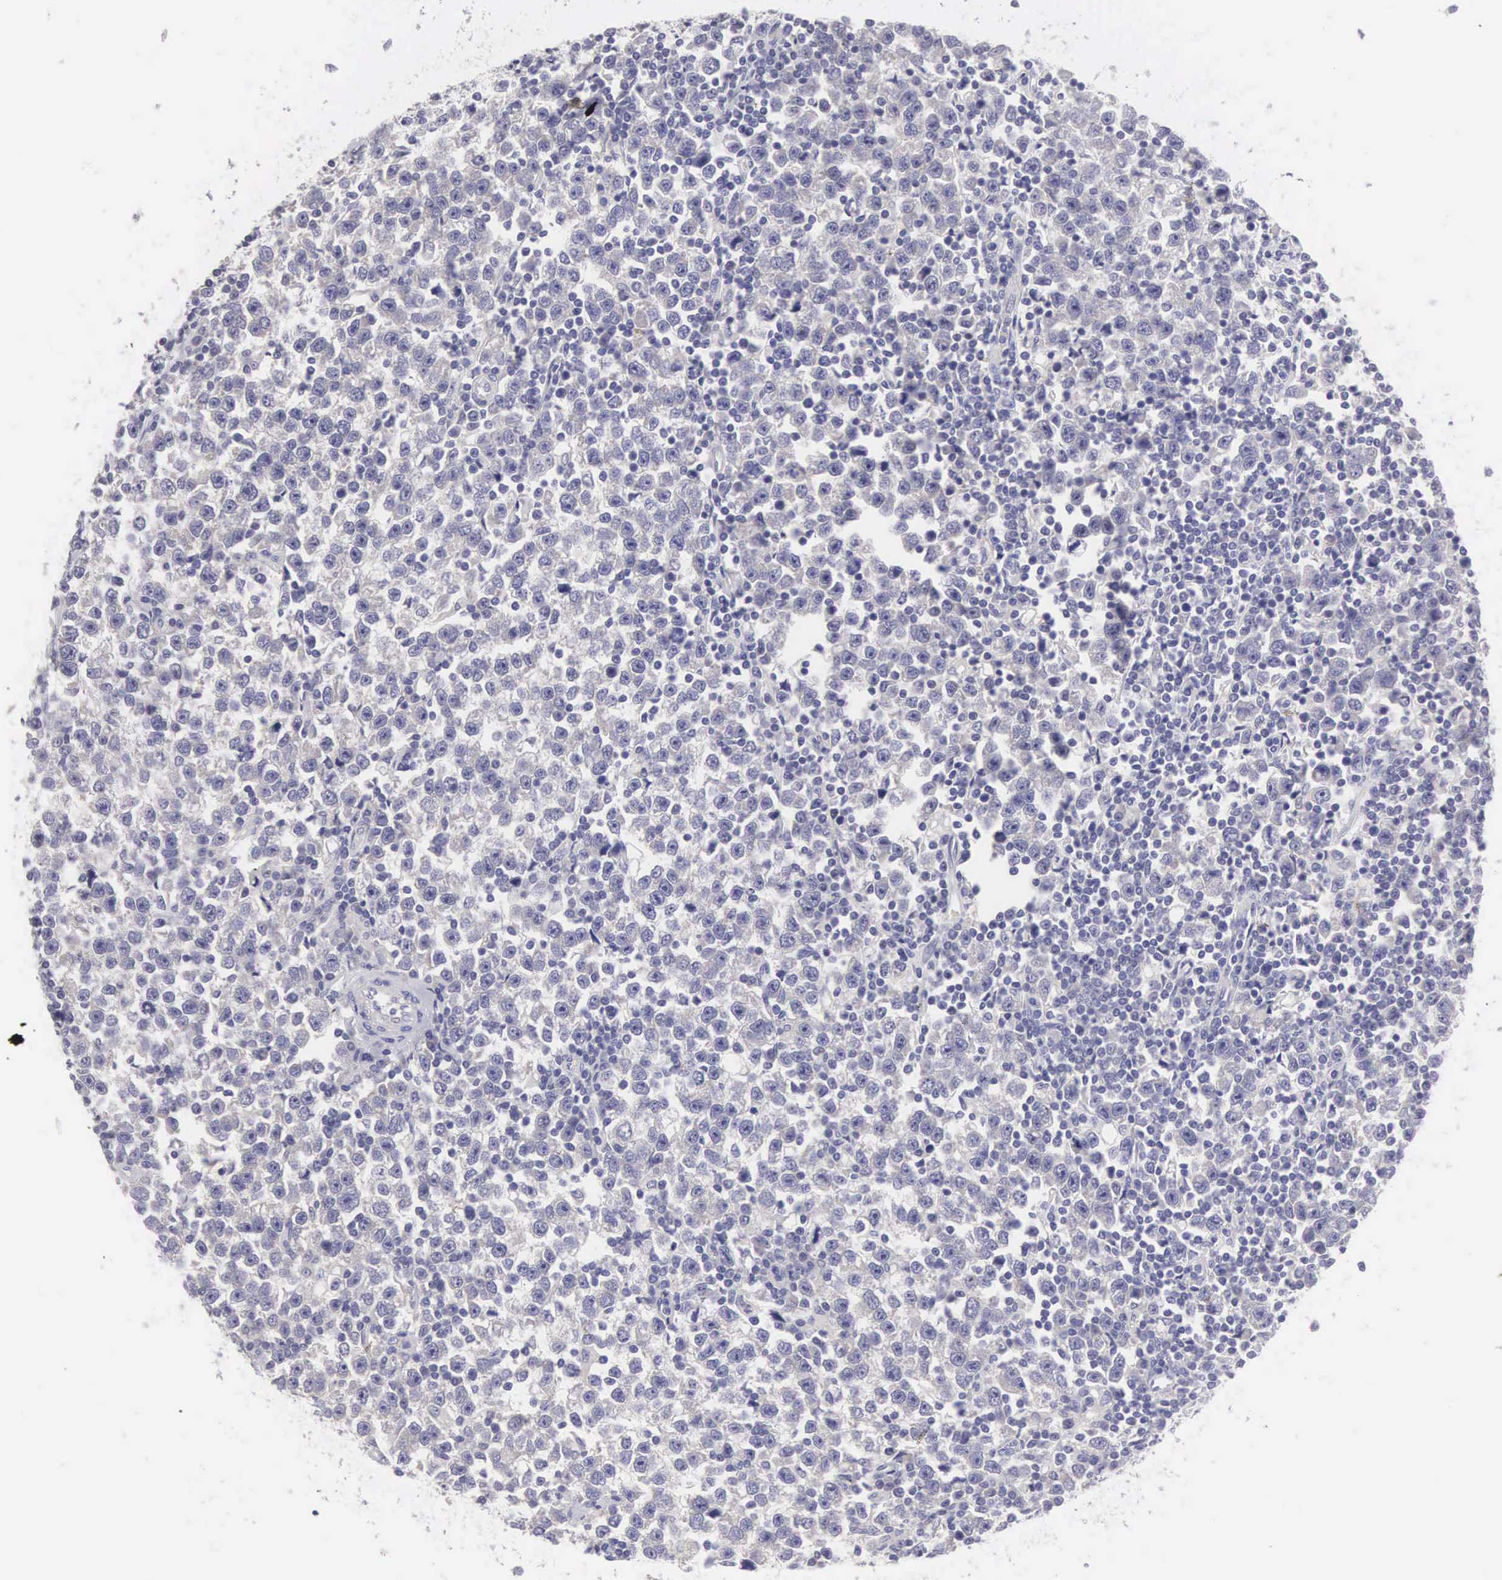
{"staining": {"intensity": "negative", "quantity": "none", "location": "none"}, "tissue": "testis cancer", "cell_type": "Tumor cells", "image_type": "cancer", "snomed": [{"axis": "morphology", "description": "Seminoma, NOS"}, {"axis": "topography", "description": "Testis"}], "caption": "Immunohistochemistry photomicrograph of neoplastic tissue: testis cancer stained with DAB demonstrates no significant protein expression in tumor cells.", "gene": "SLITRK4", "patient": {"sex": "male", "age": 43}}